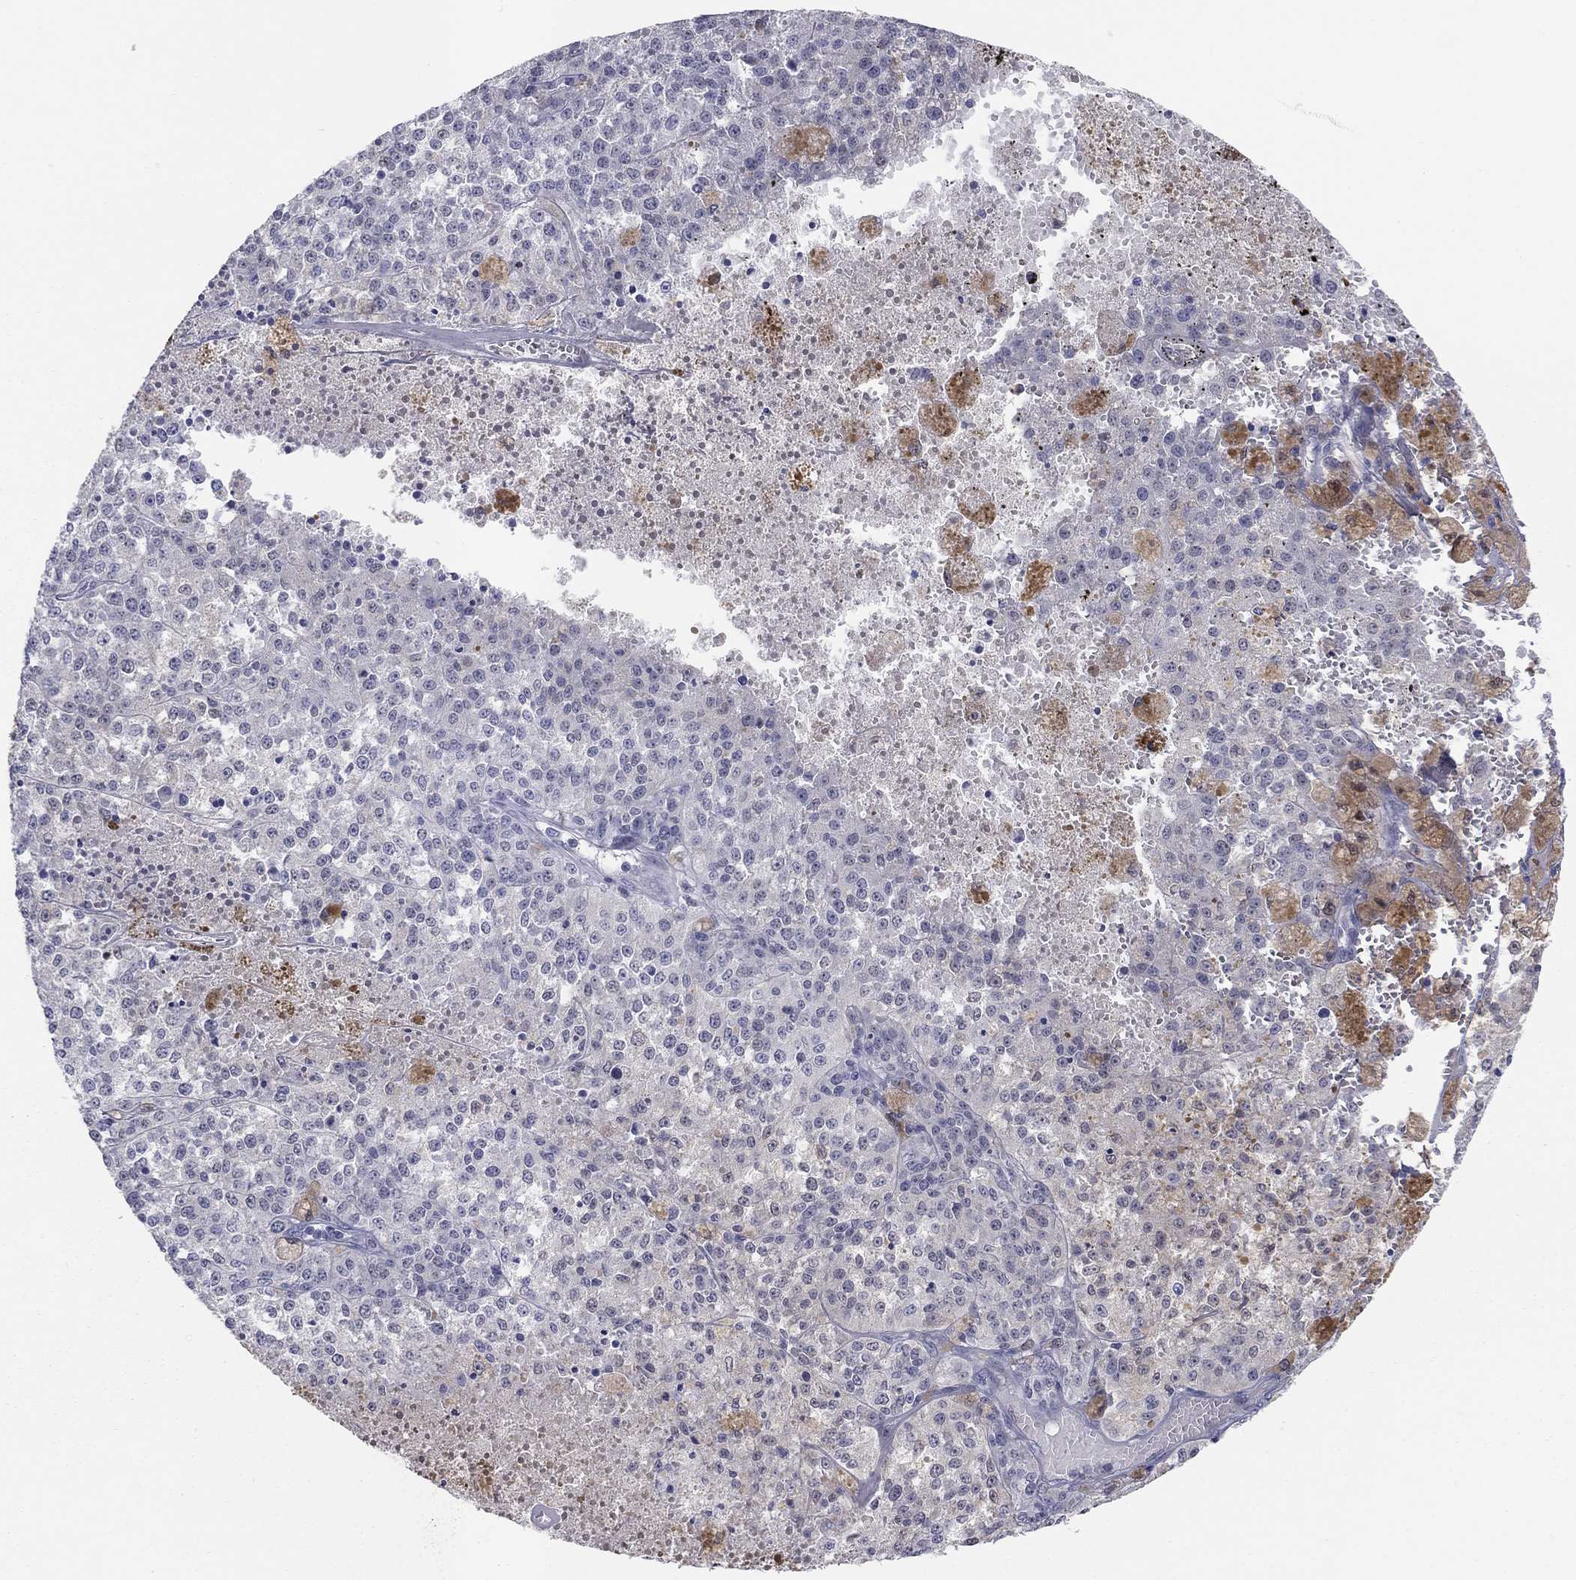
{"staining": {"intensity": "negative", "quantity": "none", "location": "none"}, "tissue": "melanoma", "cell_type": "Tumor cells", "image_type": "cancer", "snomed": [{"axis": "morphology", "description": "Malignant melanoma, Metastatic site"}, {"axis": "topography", "description": "Lymph node"}], "caption": "Tumor cells show no significant expression in malignant melanoma (metastatic site).", "gene": "PDXK", "patient": {"sex": "female", "age": 64}}